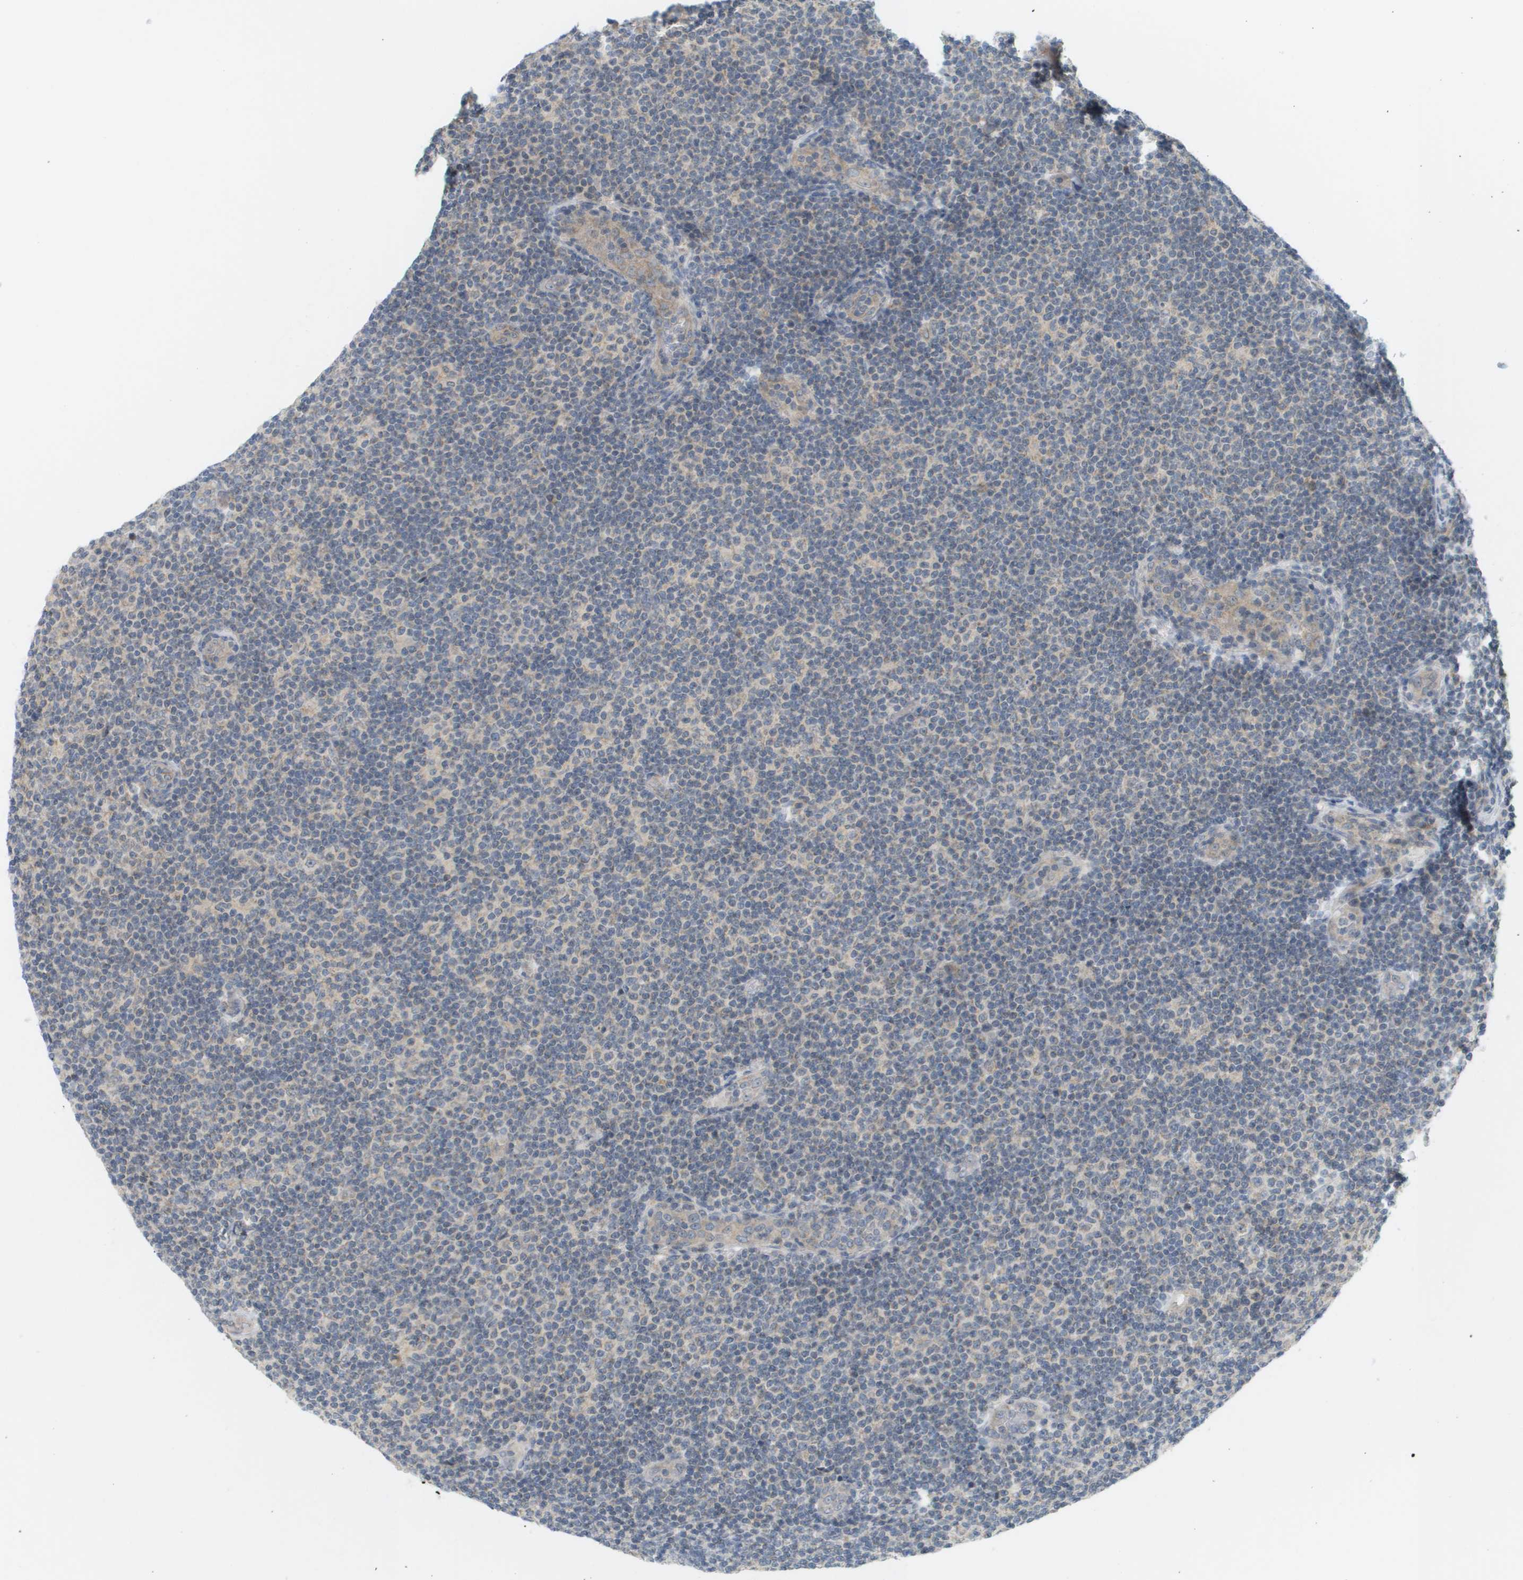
{"staining": {"intensity": "negative", "quantity": "none", "location": "none"}, "tissue": "lymphoma", "cell_type": "Tumor cells", "image_type": "cancer", "snomed": [{"axis": "morphology", "description": "Malignant lymphoma, non-Hodgkin's type, Low grade"}, {"axis": "topography", "description": "Lymph node"}], "caption": "Lymphoma was stained to show a protein in brown. There is no significant expression in tumor cells.", "gene": "PROC", "patient": {"sex": "male", "age": 83}}